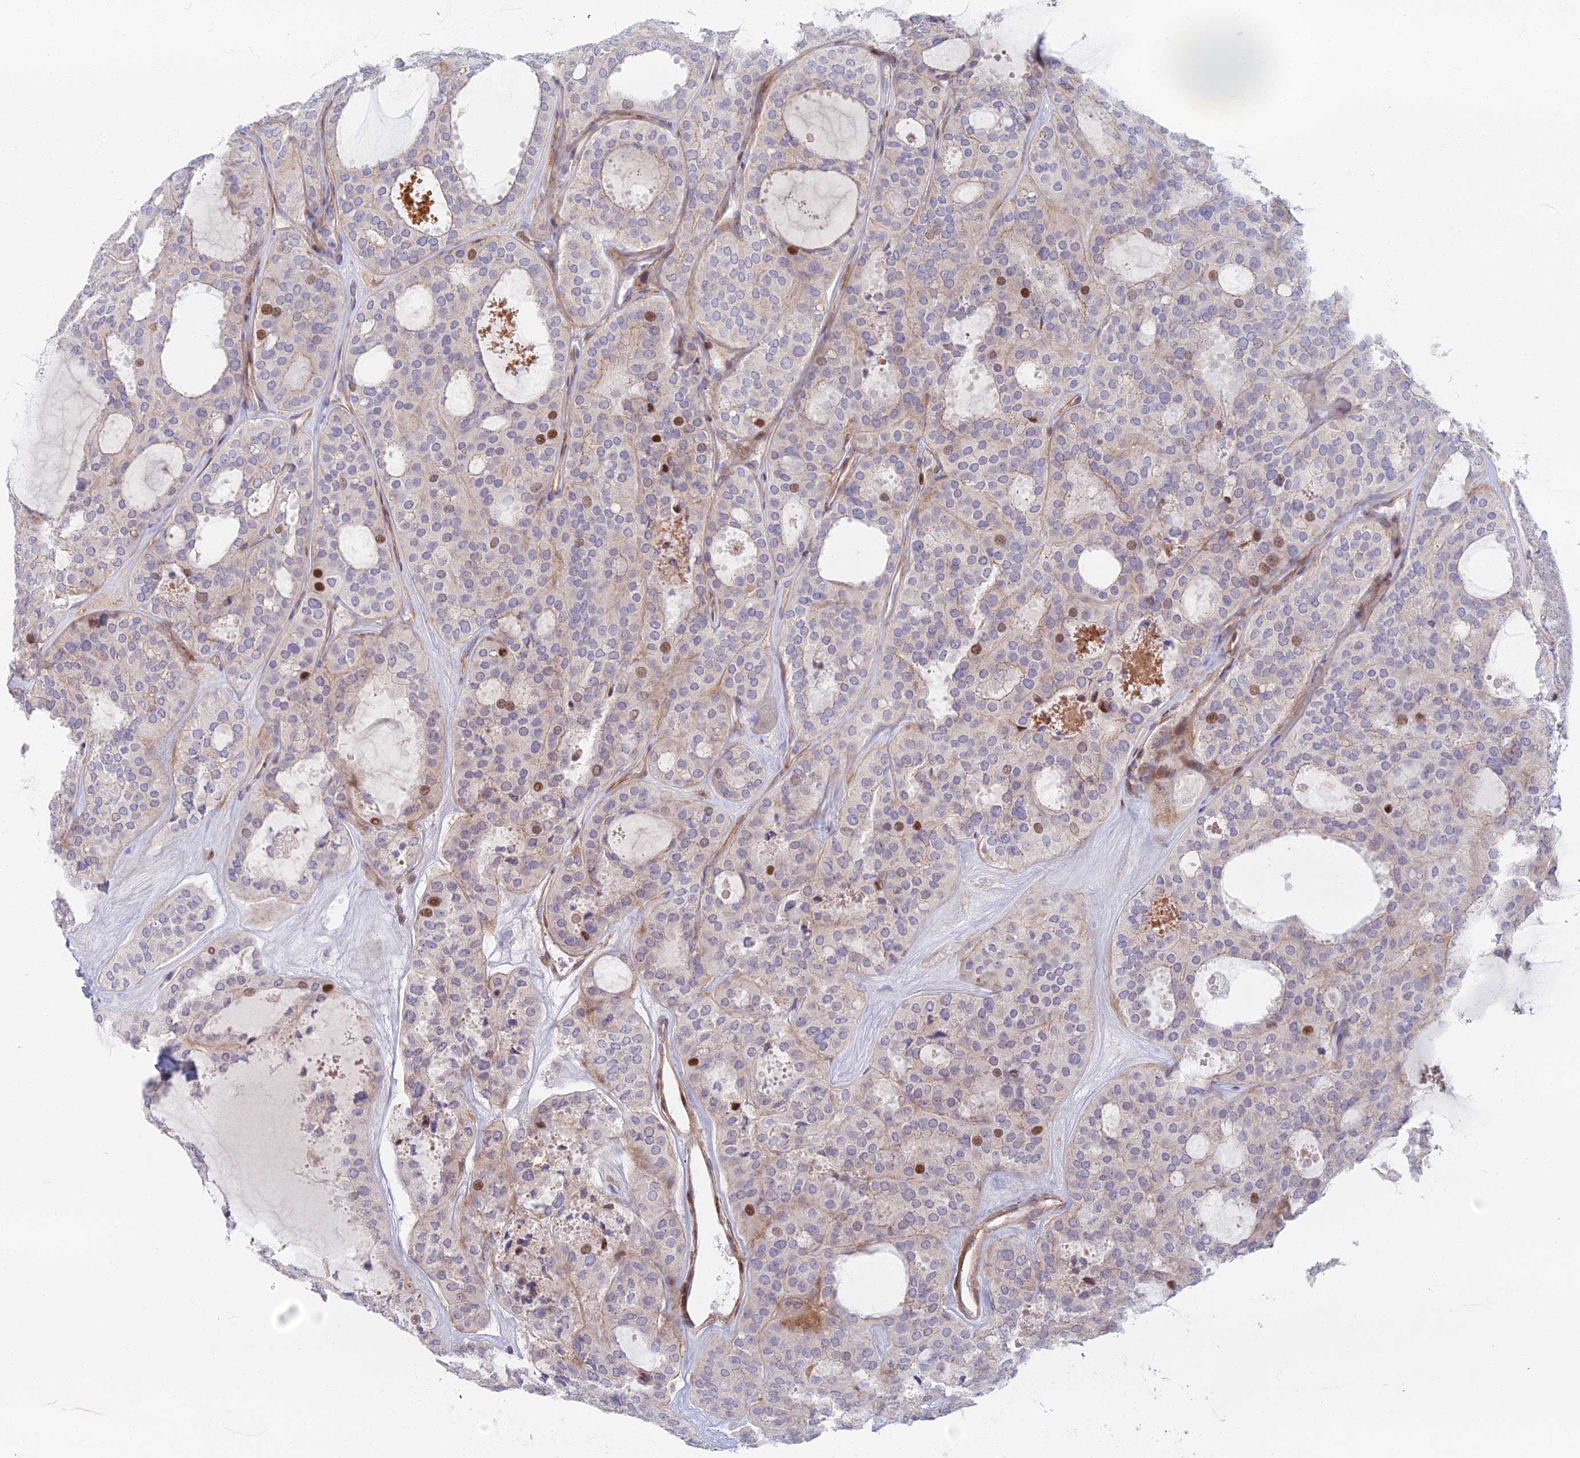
{"staining": {"intensity": "moderate", "quantity": "<25%", "location": "nuclear"}, "tissue": "thyroid cancer", "cell_type": "Tumor cells", "image_type": "cancer", "snomed": [{"axis": "morphology", "description": "Follicular adenoma carcinoma, NOS"}, {"axis": "topography", "description": "Thyroid gland"}], "caption": "Immunohistochemistry photomicrograph of neoplastic tissue: human thyroid cancer (follicular adenoma carcinoma) stained using IHC exhibits low levels of moderate protein expression localized specifically in the nuclear of tumor cells, appearing as a nuclear brown color.", "gene": "C15orf40", "patient": {"sex": "male", "age": 75}}